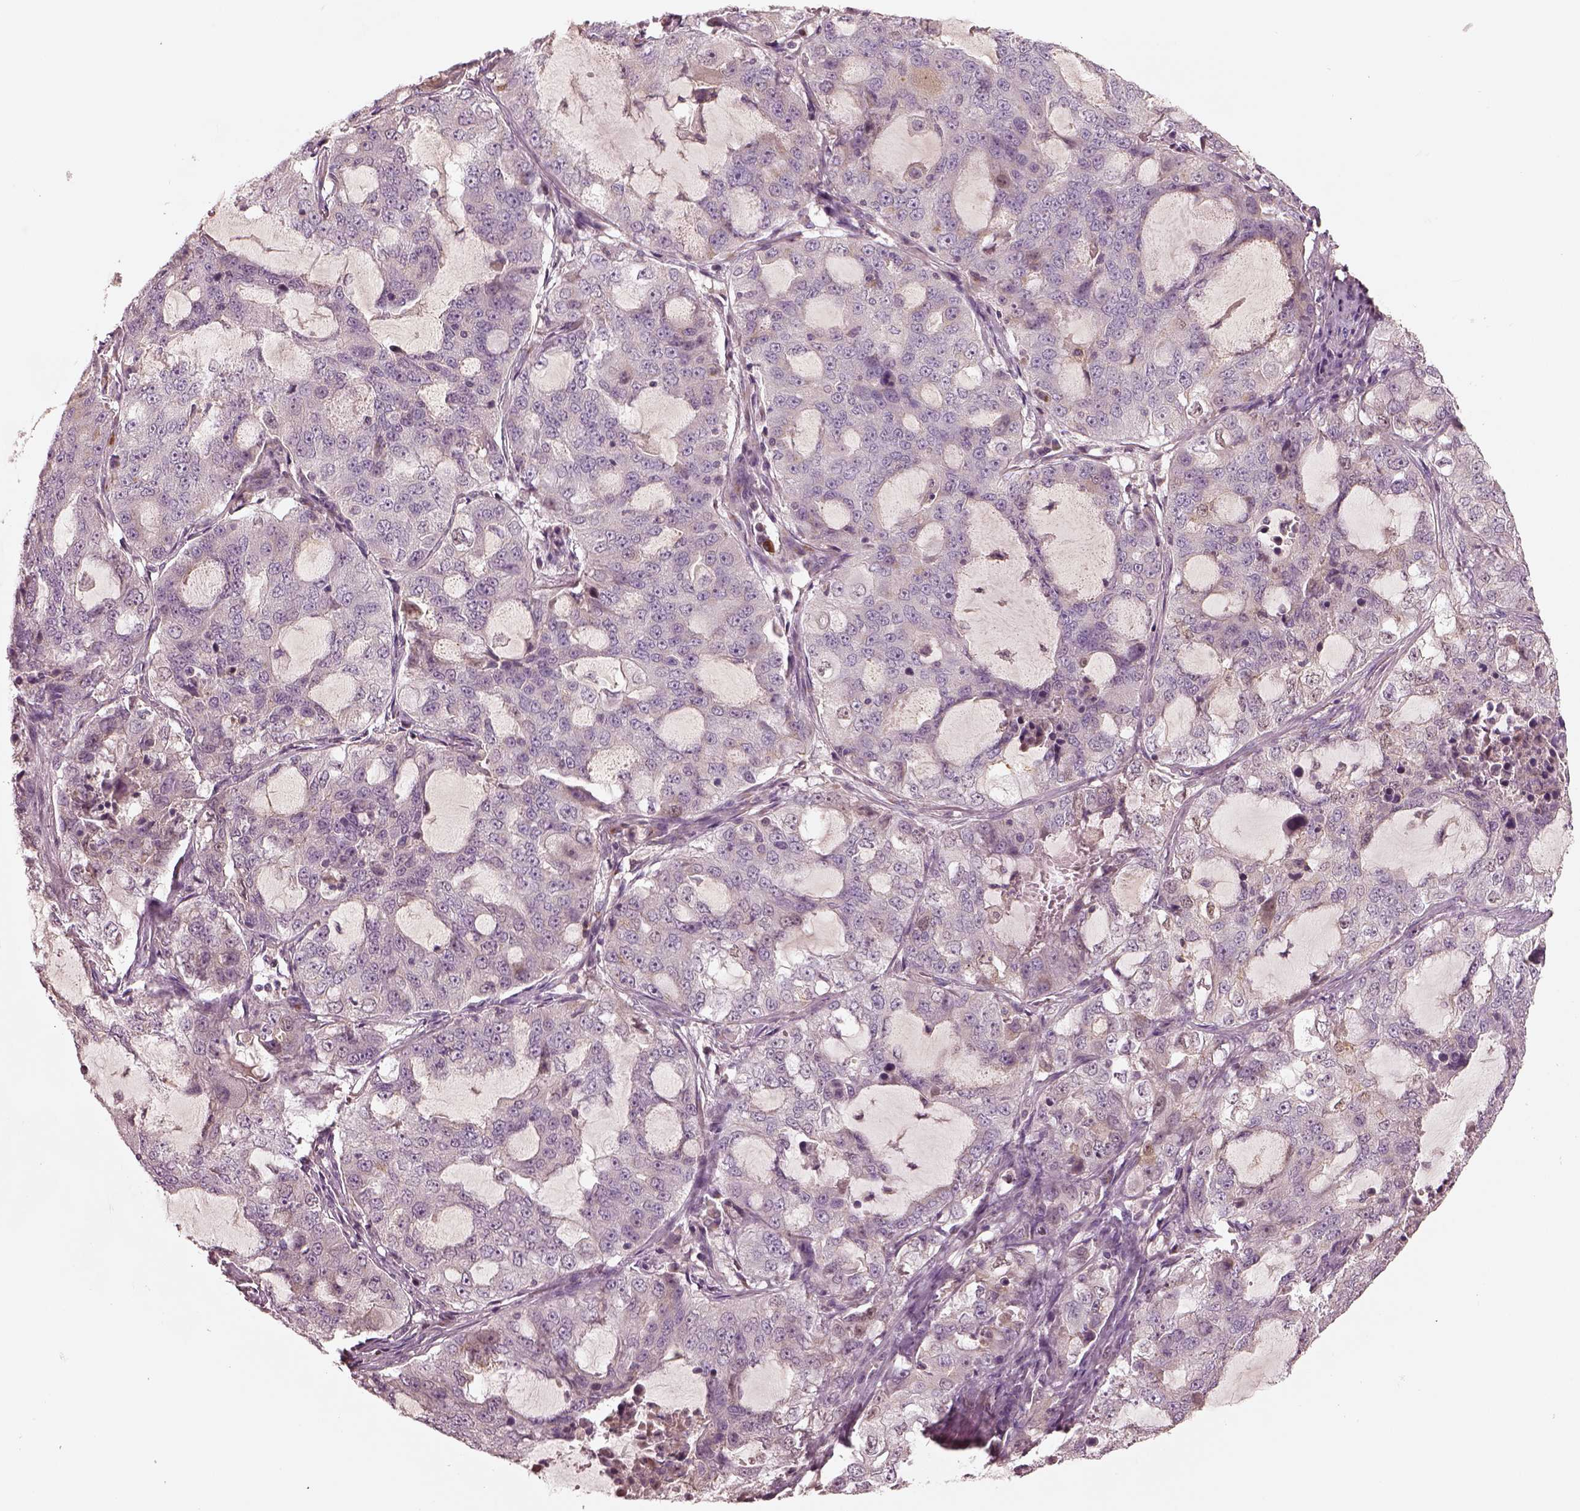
{"staining": {"intensity": "negative", "quantity": "none", "location": "none"}, "tissue": "lung cancer", "cell_type": "Tumor cells", "image_type": "cancer", "snomed": [{"axis": "morphology", "description": "Adenocarcinoma, NOS"}, {"axis": "topography", "description": "Lung"}], "caption": "The photomicrograph shows no significant expression in tumor cells of lung adenocarcinoma.", "gene": "SDCBP2", "patient": {"sex": "female", "age": 61}}